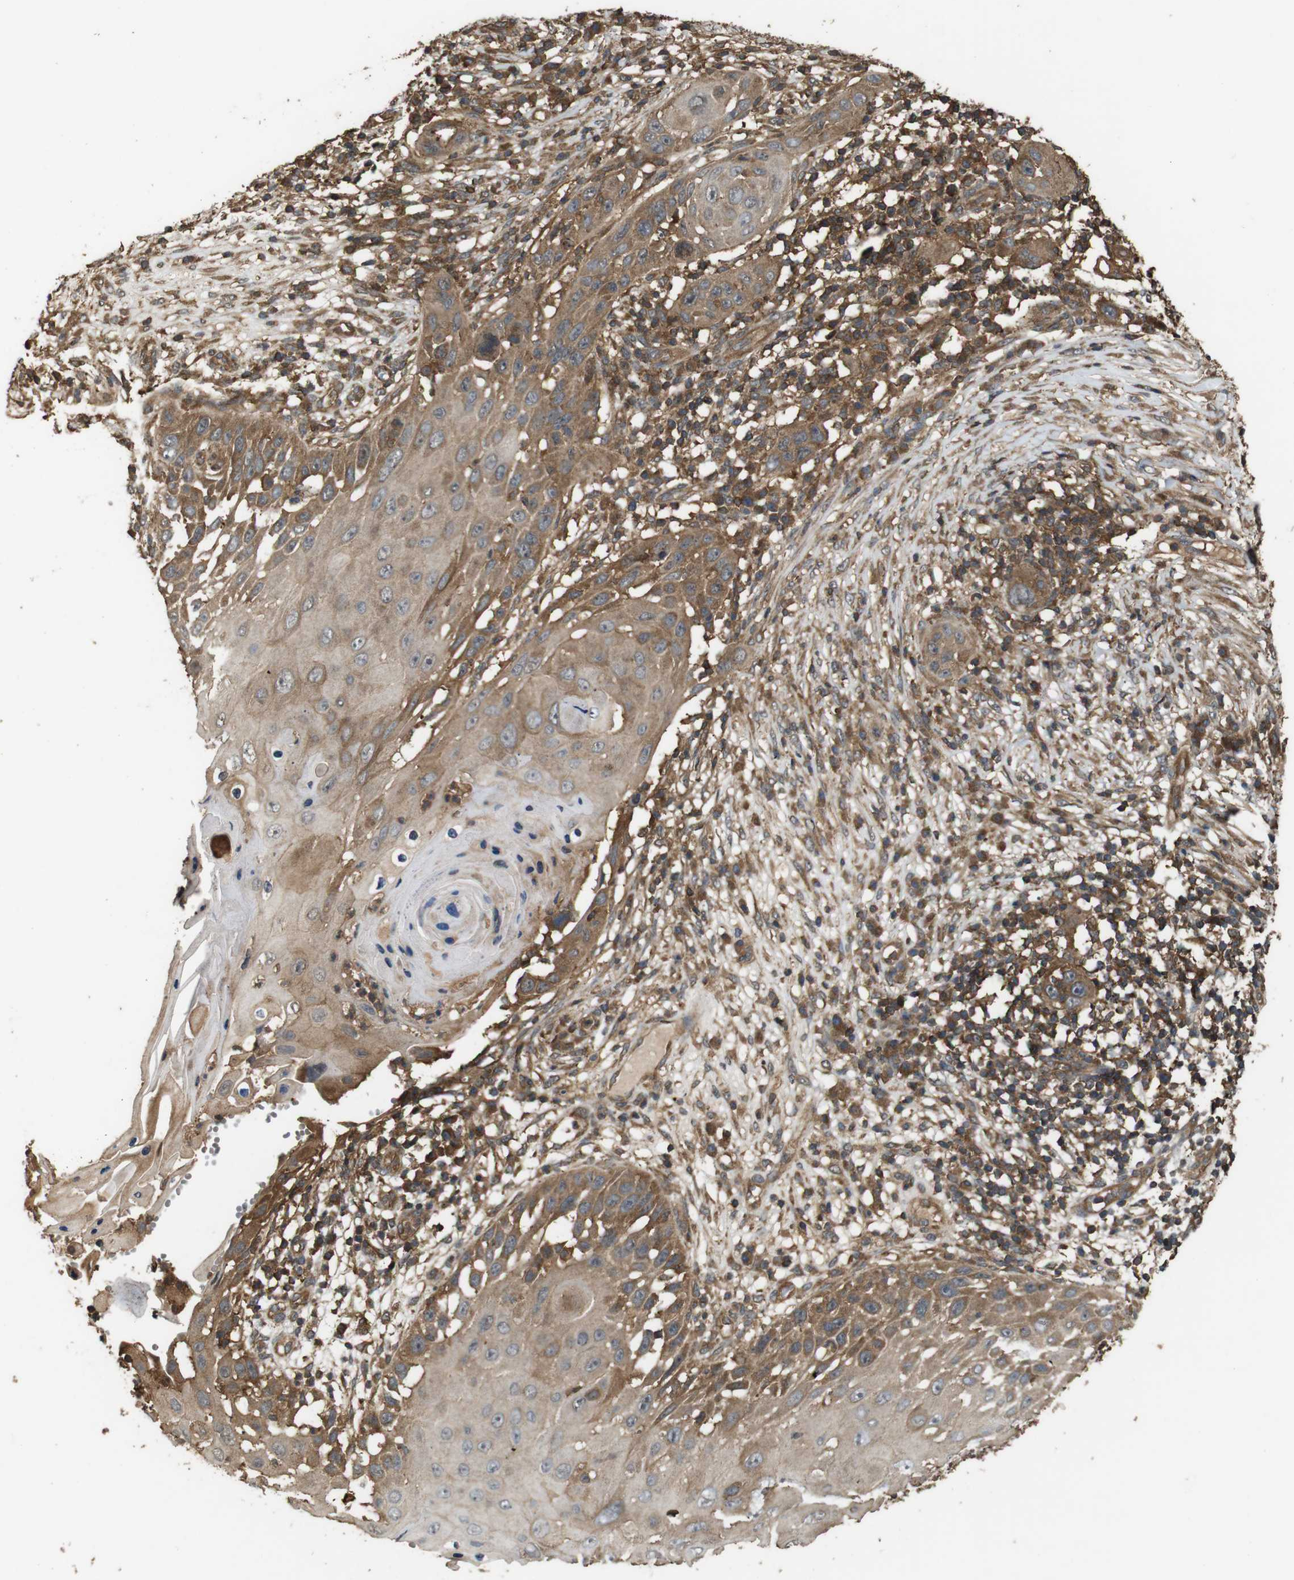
{"staining": {"intensity": "moderate", "quantity": ">75%", "location": "cytoplasmic/membranous"}, "tissue": "skin cancer", "cell_type": "Tumor cells", "image_type": "cancer", "snomed": [{"axis": "morphology", "description": "Squamous cell carcinoma, NOS"}, {"axis": "topography", "description": "Skin"}], "caption": "Immunohistochemistry (IHC) of human squamous cell carcinoma (skin) demonstrates medium levels of moderate cytoplasmic/membranous positivity in about >75% of tumor cells. The protein is shown in brown color, while the nuclei are stained blue.", "gene": "BAG4", "patient": {"sex": "female", "age": 44}}